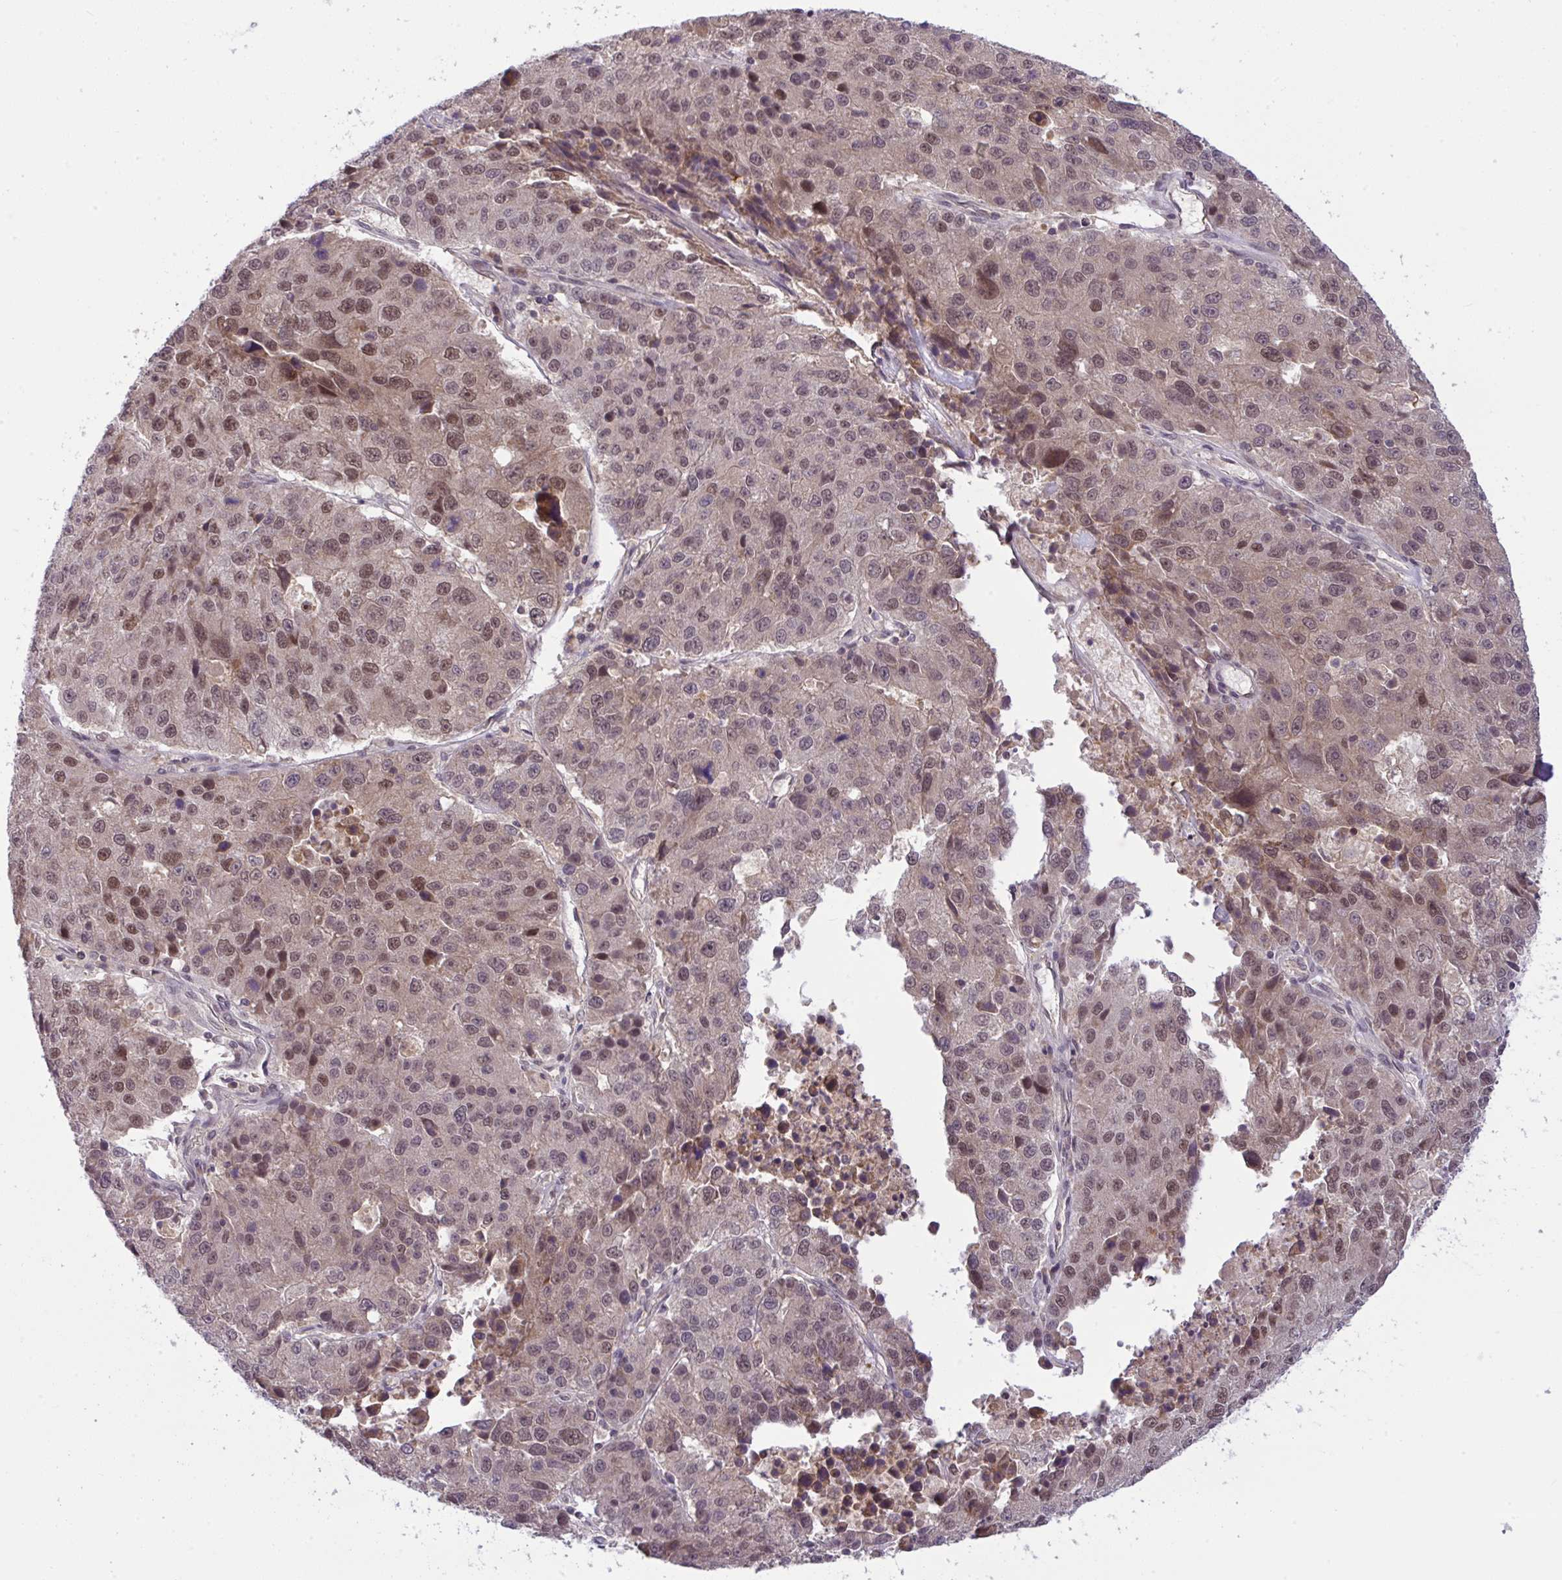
{"staining": {"intensity": "moderate", "quantity": ">75%", "location": "cytoplasmic/membranous,nuclear"}, "tissue": "stomach cancer", "cell_type": "Tumor cells", "image_type": "cancer", "snomed": [{"axis": "morphology", "description": "Adenocarcinoma, NOS"}, {"axis": "topography", "description": "Stomach"}], "caption": "There is medium levels of moderate cytoplasmic/membranous and nuclear expression in tumor cells of stomach adenocarcinoma, as demonstrated by immunohistochemical staining (brown color).", "gene": "KLF2", "patient": {"sex": "male", "age": 71}}